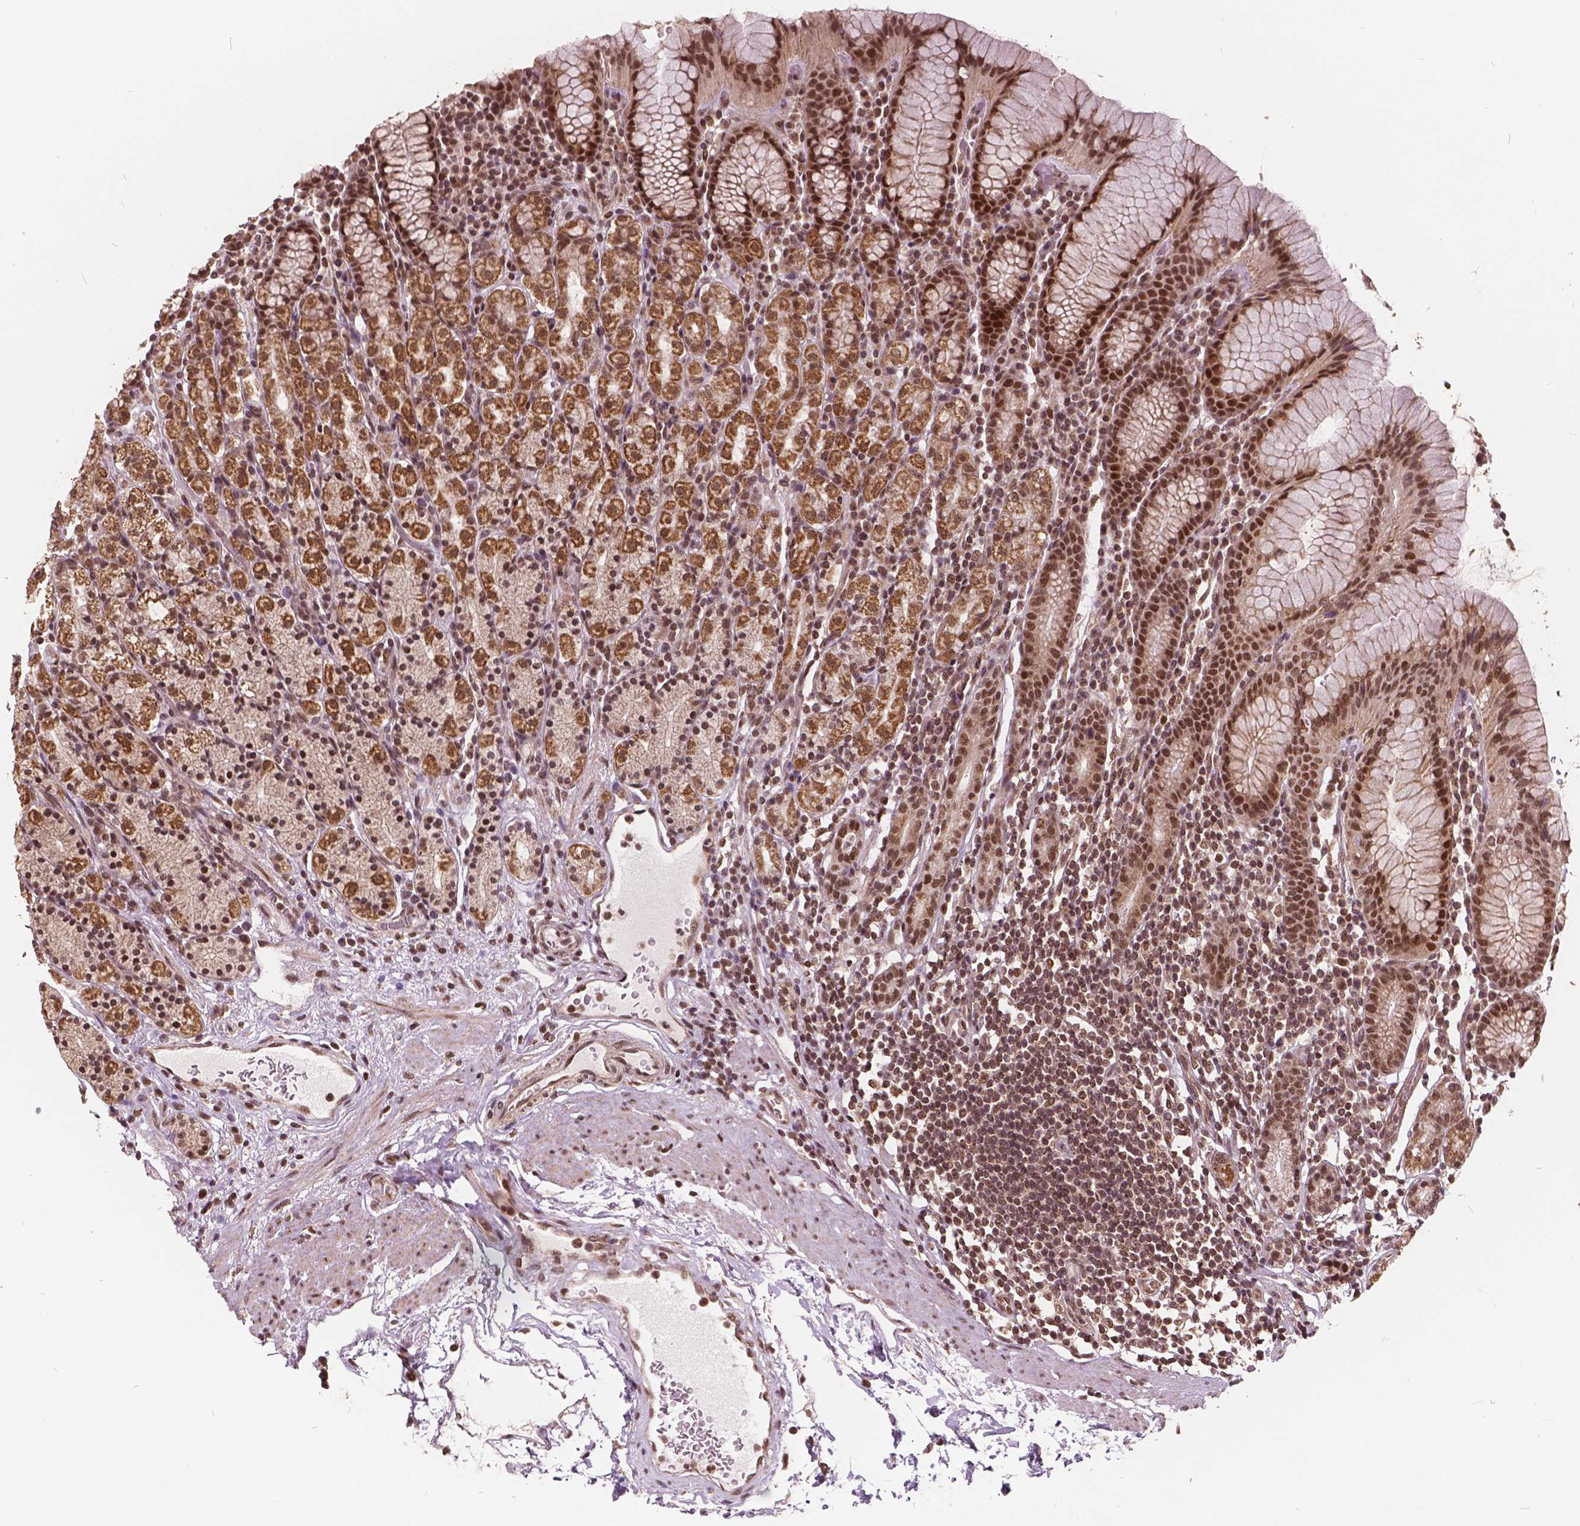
{"staining": {"intensity": "moderate", "quantity": ">75%", "location": "cytoplasmic/membranous,nuclear"}, "tissue": "stomach", "cell_type": "Glandular cells", "image_type": "normal", "snomed": [{"axis": "morphology", "description": "Normal tissue, NOS"}, {"axis": "topography", "description": "Stomach, upper"}, {"axis": "topography", "description": "Stomach"}], "caption": "A brown stain highlights moderate cytoplasmic/membranous,nuclear staining of a protein in glandular cells of normal stomach.", "gene": "GPS2", "patient": {"sex": "male", "age": 62}}